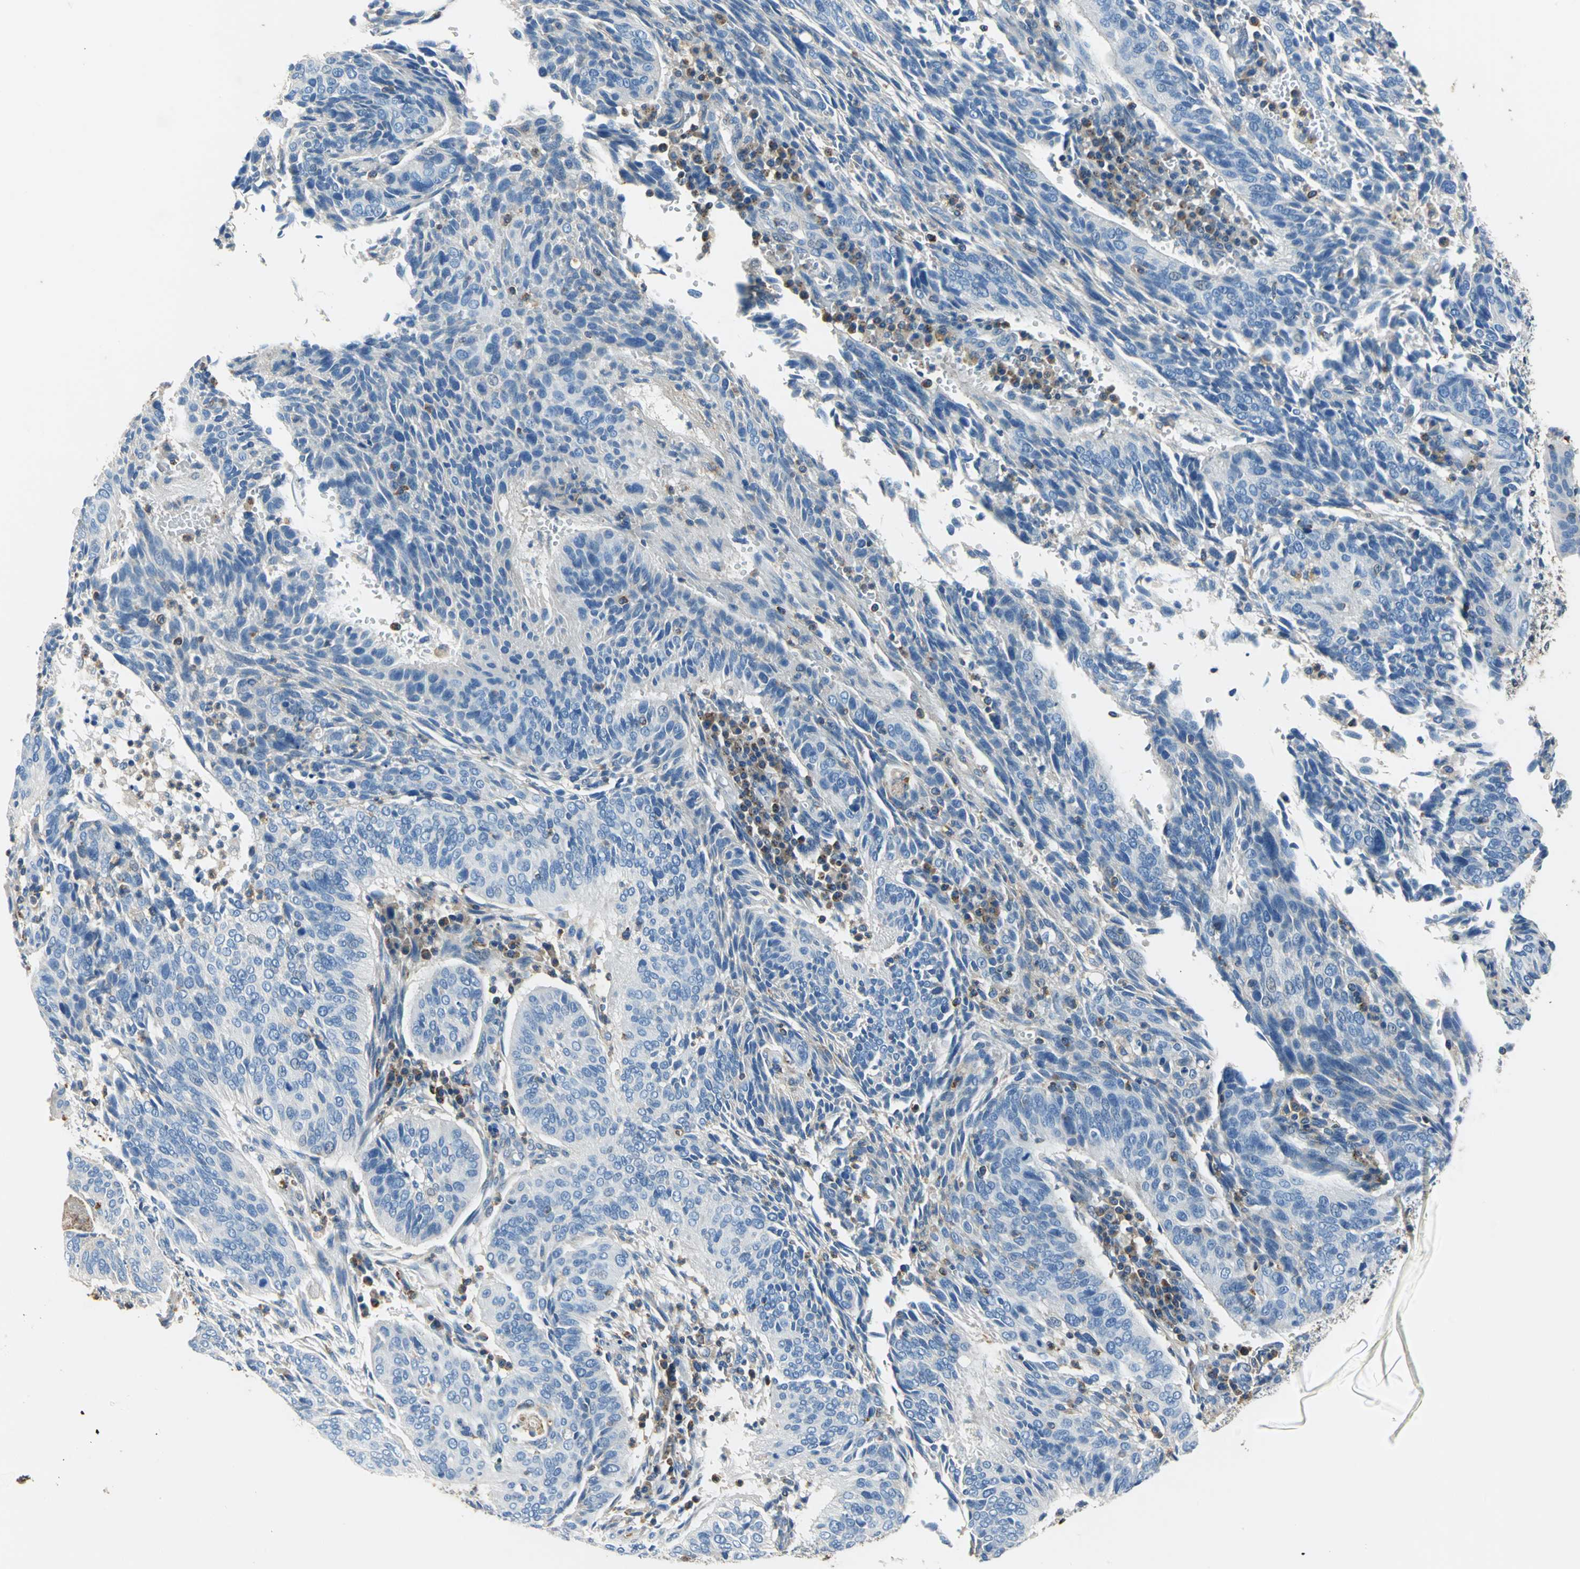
{"staining": {"intensity": "negative", "quantity": "none", "location": "none"}, "tissue": "cervical cancer", "cell_type": "Tumor cells", "image_type": "cancer", "snomed": [{"axis": "morphology", "description": "Squamous cell carcinoma, NOS"}, {"axis": "topography", "description": "Cervix"}], "caption": "DAB immunohistochemical staining of cervical cancer (squamous cell carcinoma) exhibits no significant expression in tumor cells.", "gene": "SEPTIN6", "patient": {"sex": "female", "age": 39}}